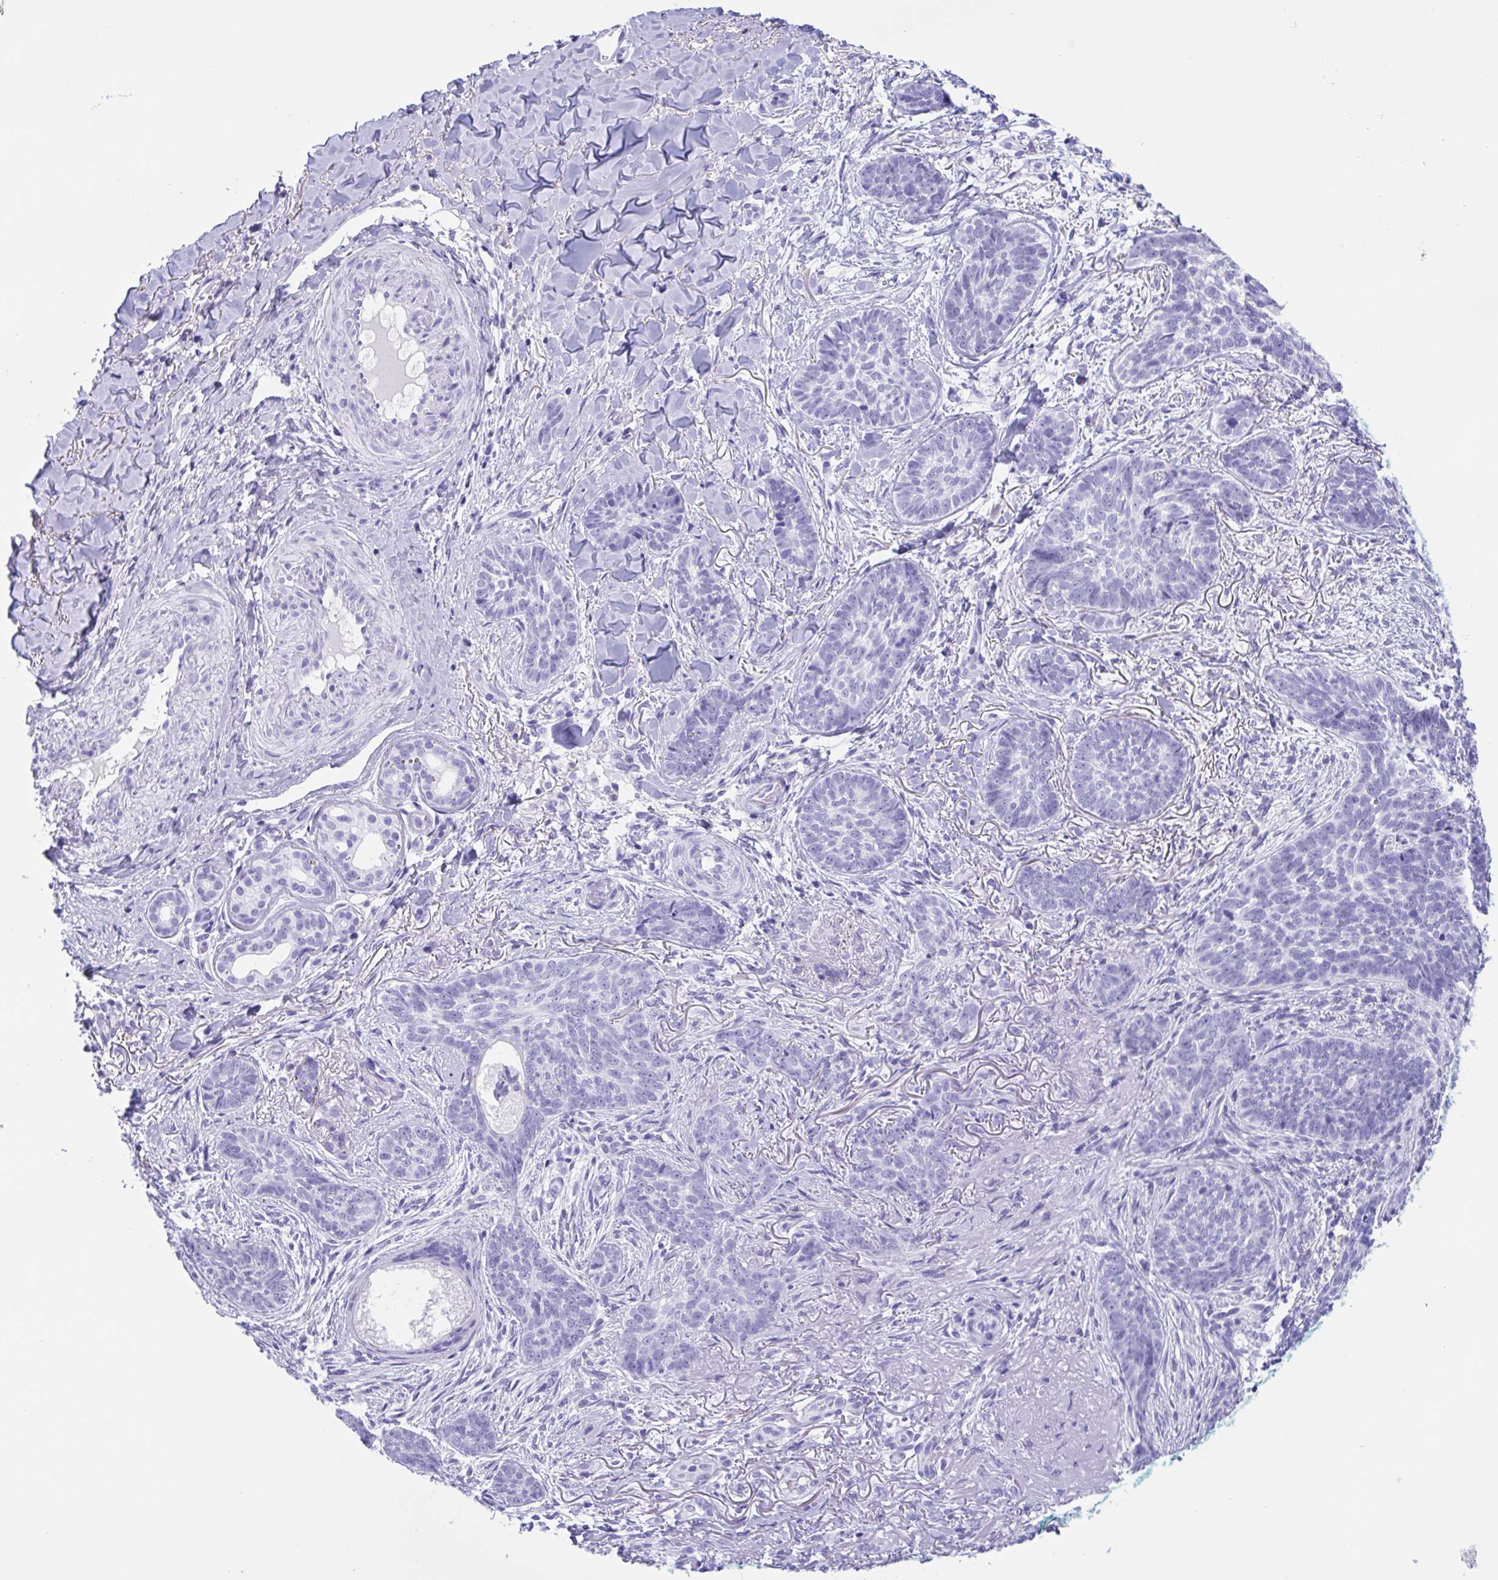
{"staining": {"intensity": "negative", "quantity": "none", "location": "none"}, "tissue": "skin cancer", "cell_type": "Tumor cells", "image_type": "cancer", "snomed": [{"axis": "morphology", "description": "Basal cell carcinoma"}, {"axis": "topography", "description": "Skin"}, {"axis": "topography", "description": "Skin of face"}], "caption": "Photomicrograph shows no protein expression in tumor cells of basal cell carcinoma (skin) tissue.", "gene": "ZNF850", "patient": {"sex": "male", "age": 88}}